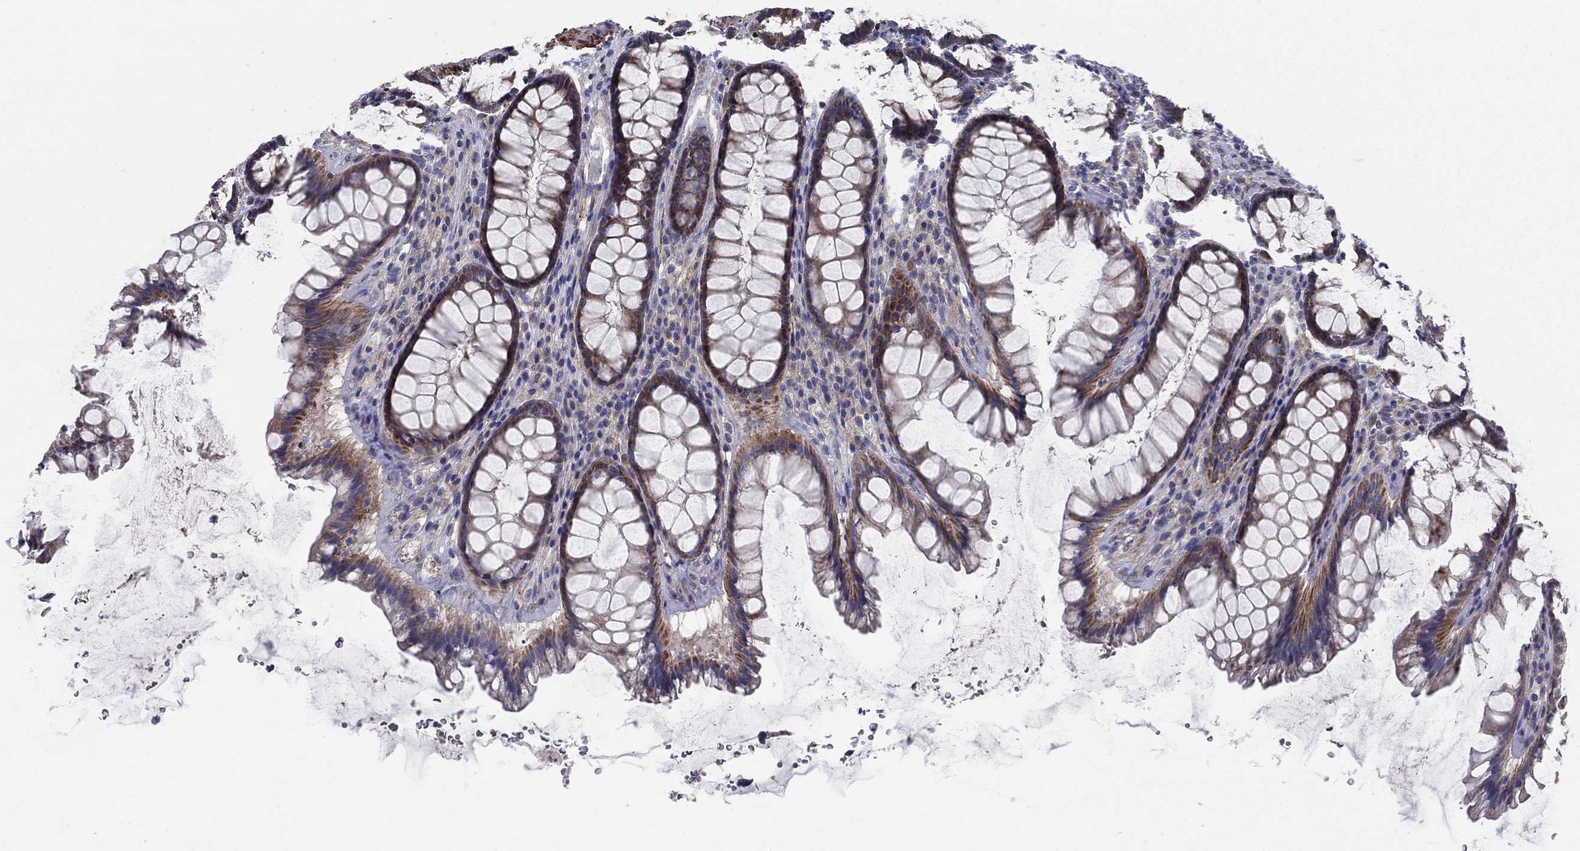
{"staining": {"intensity": "moderate", "quantity": "<25%", "location": "cytoplasmic/membranous"}, "tissue": "rectum", "cell_type": "Glandular cells", "image_type": "normal", "snomed": [{"axis": "morphology", "description": "Normal tissue, NOS"}, {"axis": "topography", "description": "Rectum"}], "caption": "Protein expression analysis of benign rectum displays moderate cytoplasmic/membranous staining in about <25% of glandular cells.", "gene": "EMP2", "patient": {"sex": "male", "age": 72}}